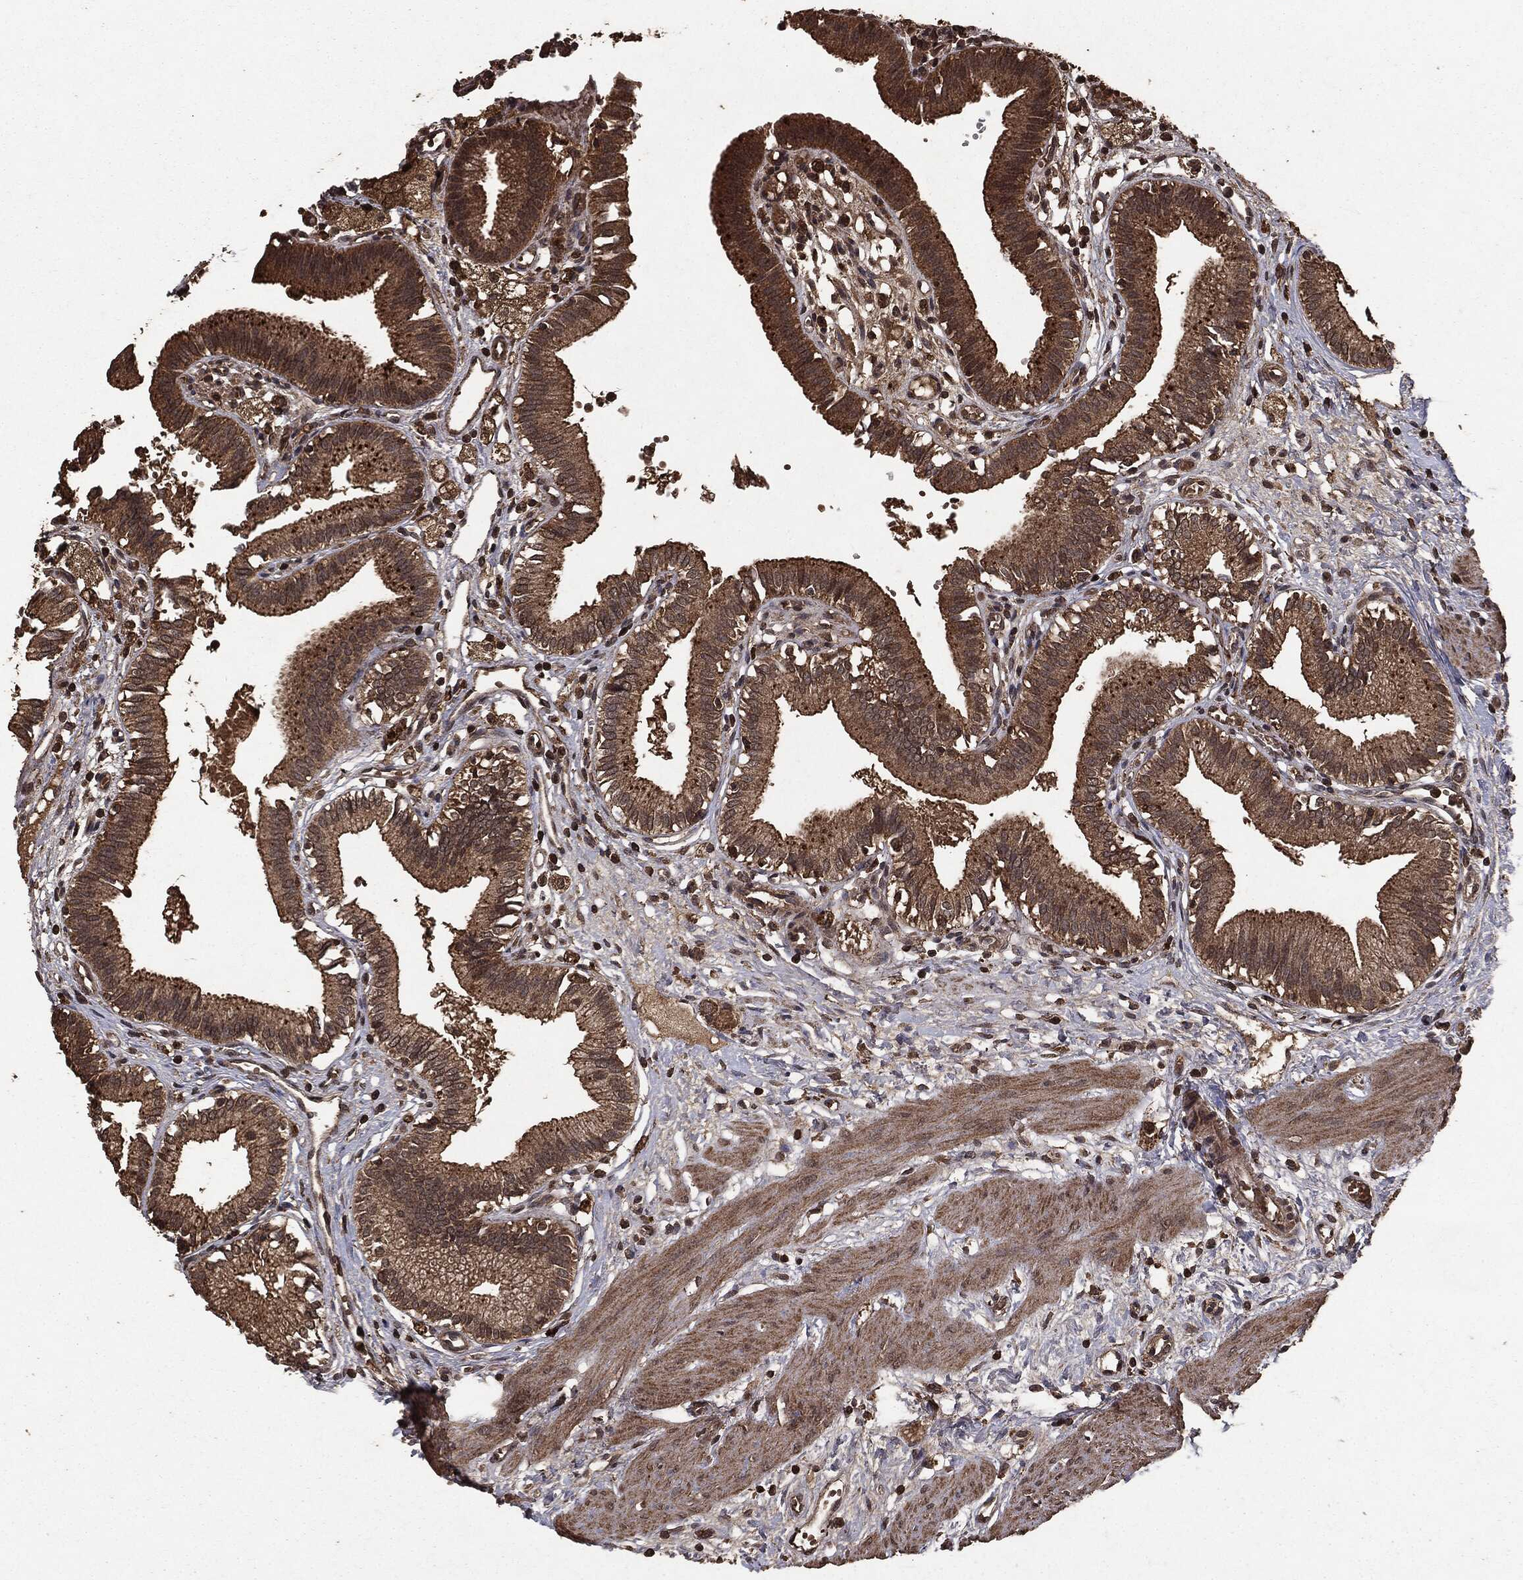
{"staining": {"intensity": "moderate", "quantity": ">75%", "location": "cytoplasmic/membranous"}, "tissue": "gallbladder", "cell_type": "Glandular cells", "image_type": "normal", "snomed": [{"axis": "morphology", "description": "Normal tissue, NOS"}, {"axis": "topography", "description": "Gallbladder"}], "caption": "Protein analysis of benign gallbladder exhibits moderate cytoplasmic/membranous staining in about >75% of glandular cells. Using DAB (3,3'-diaminobenzidine) (brown) and hematoxylin (blue) stains, captured at high magnification using brightfield microscopy.", "gene": "NME1", "patient": {"sex": "female", "age": 24}}